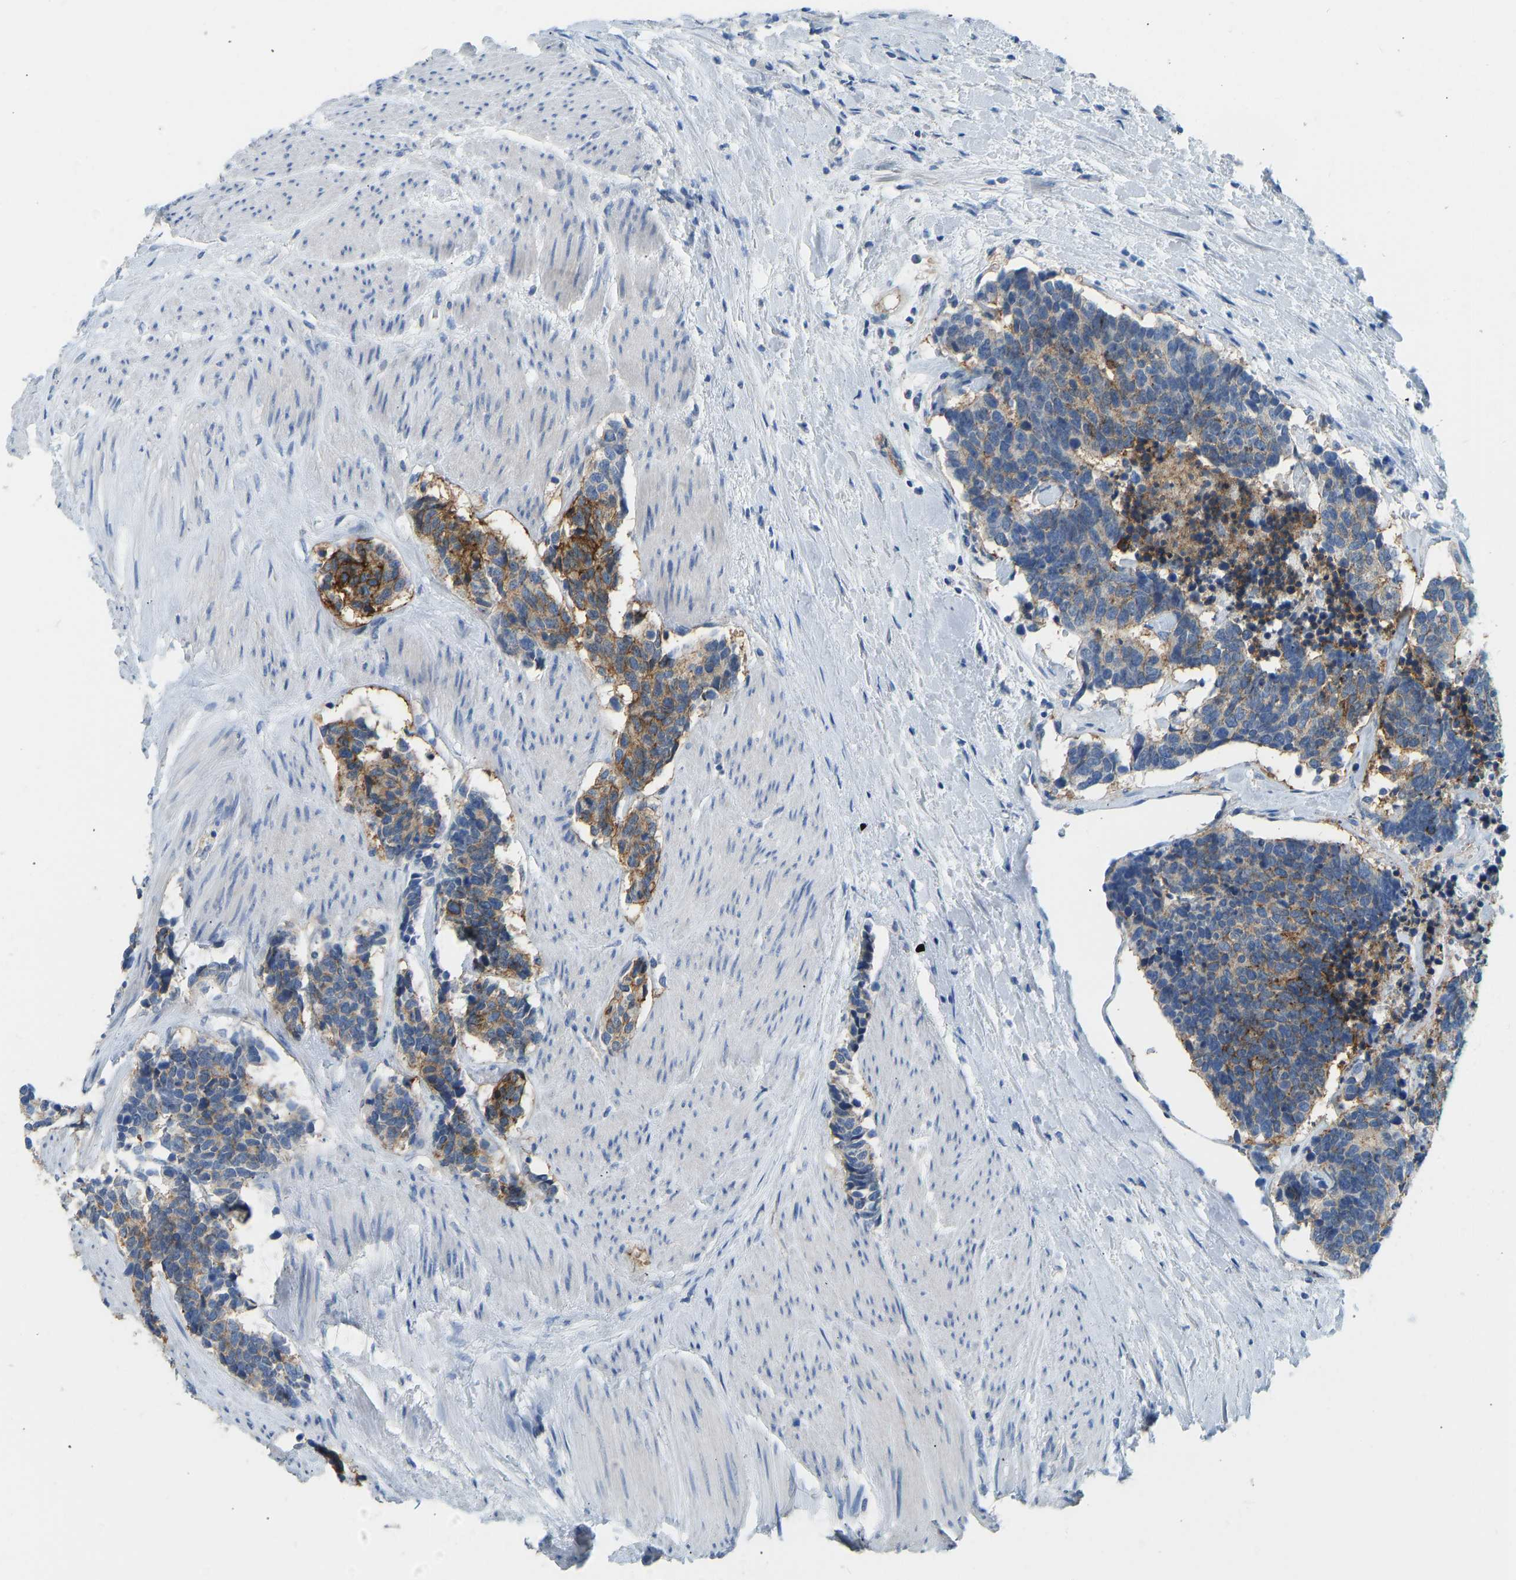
{"staining": {"intensity": "moderate", "quantity": "25%-75%", "location": "cytoplasmic/membranous"}, "tissue": "carcinoid", "cell_type": "Tumor cells", "image_type": "cancer", "snomed": [{"axis": "morphology", "description": "Carcinoma, NOS"}, {"axis": "morphology", "description": "Carcinoid, malignant, NOS"}, {"axis": "topography", "description": "Urinary bladder"}], "caption": "Protein staining of malignant carcinoid tissue exhibits moderate cytoplasmic/membranous positivity in about 25%-75% of tumor cells.", "gene": "ATP1A1", "patient": {"sex": "male", "age": 57}}